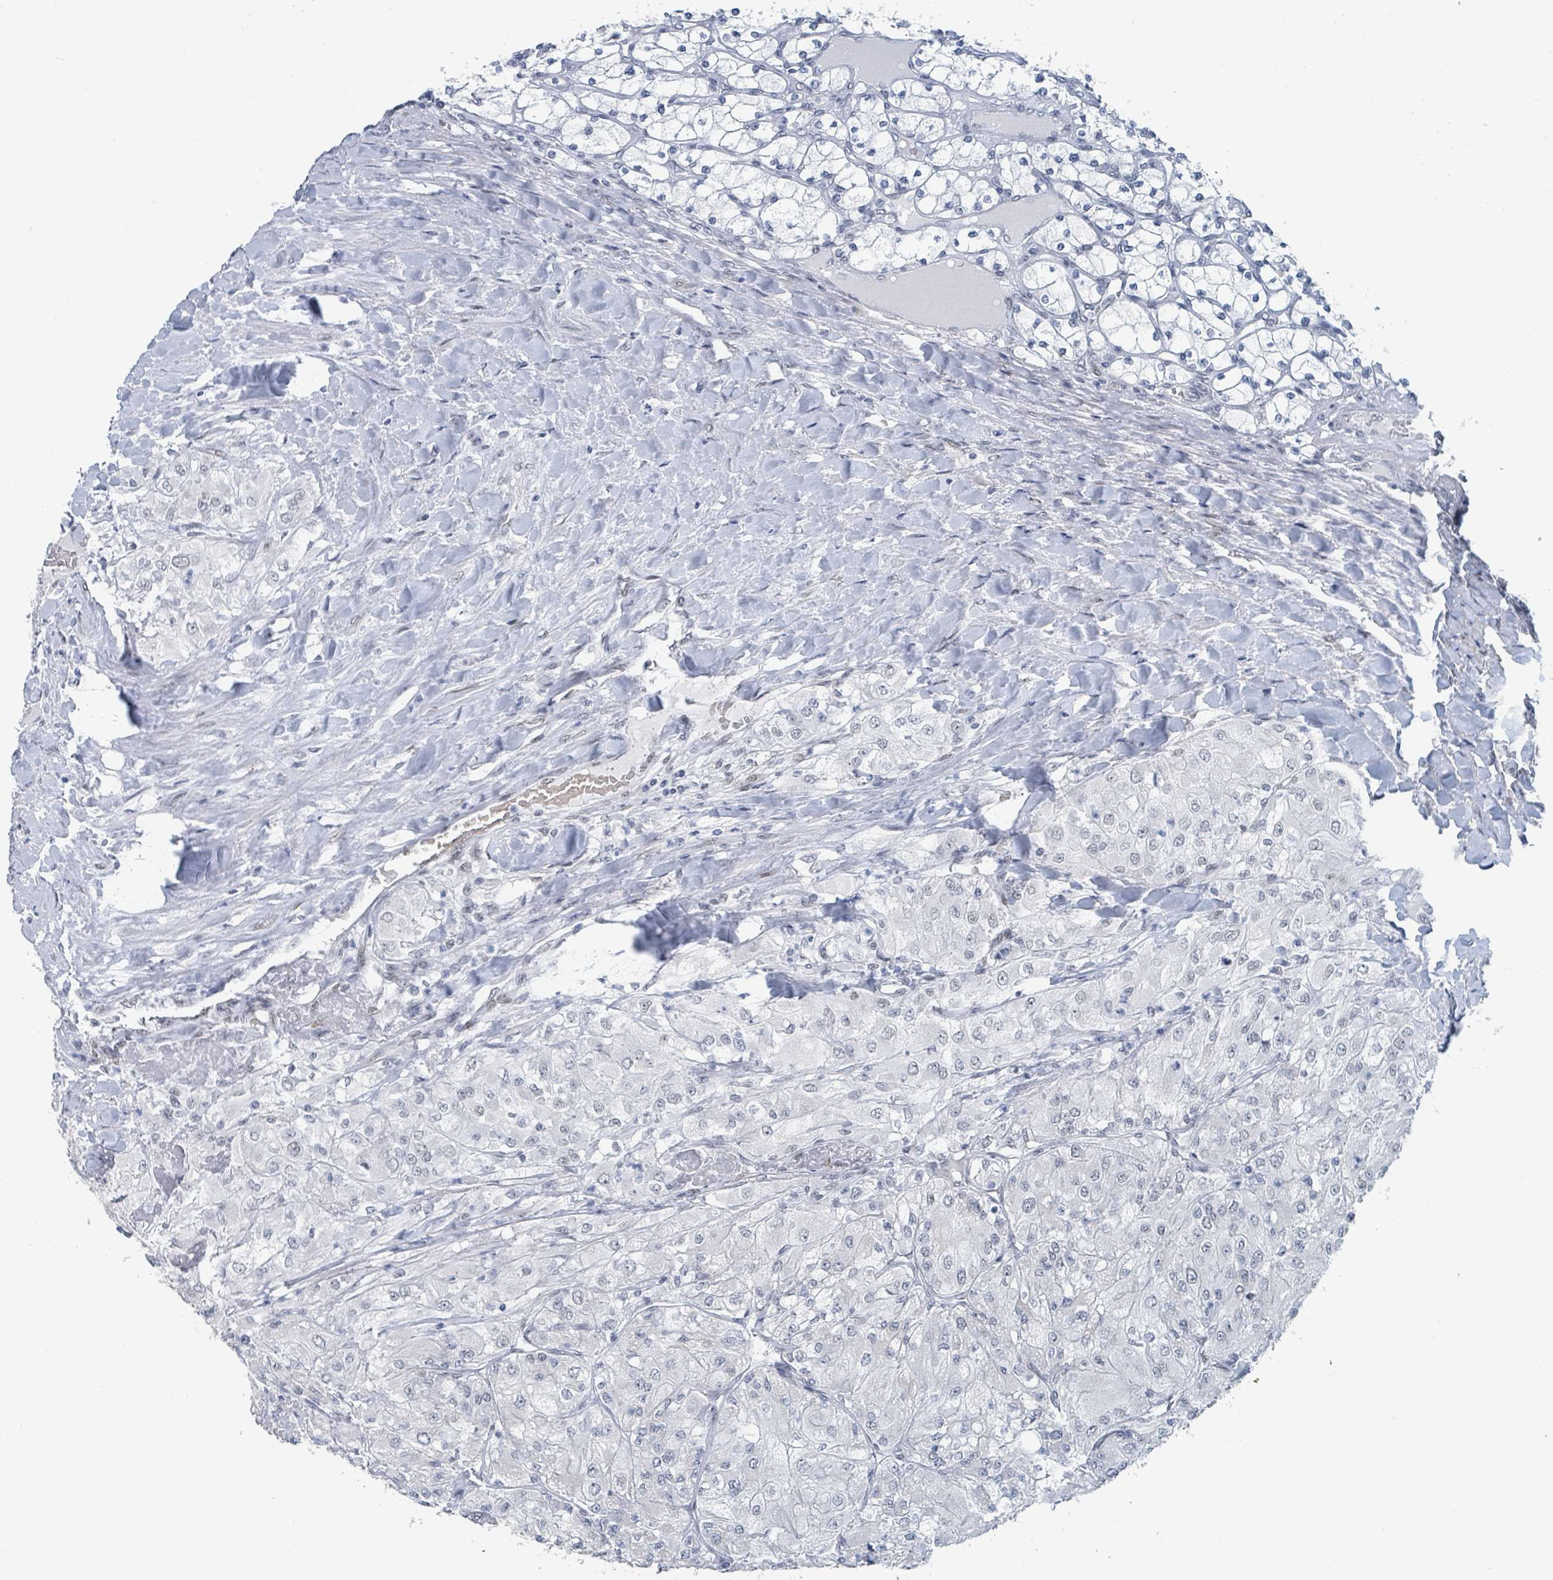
{"staining": {"intensity": "negative", "quantity": "none", "location": "none"}, "tissue": "renal cancer", "cell_type": "Tumor cells", "image_type": "cancer", "snomed": [{"axis": "morphology", "description": "Adenocarcinoma, NOS"}, {"axis": "topography", "description": "Kidney"}], "caption": "DAB (3,3'-diaminobenzidine) immunohistochemical staining of human renal cancer (adenocarcinoma) demonstrates no significant expression in tumor cells. Brightfield microscopy of IHC stained with DAB (brown) and hematoxylin (blue), captured at high magnification.", "gene": "EHMT2", "patient": {"sex": "male", "age": 80}}